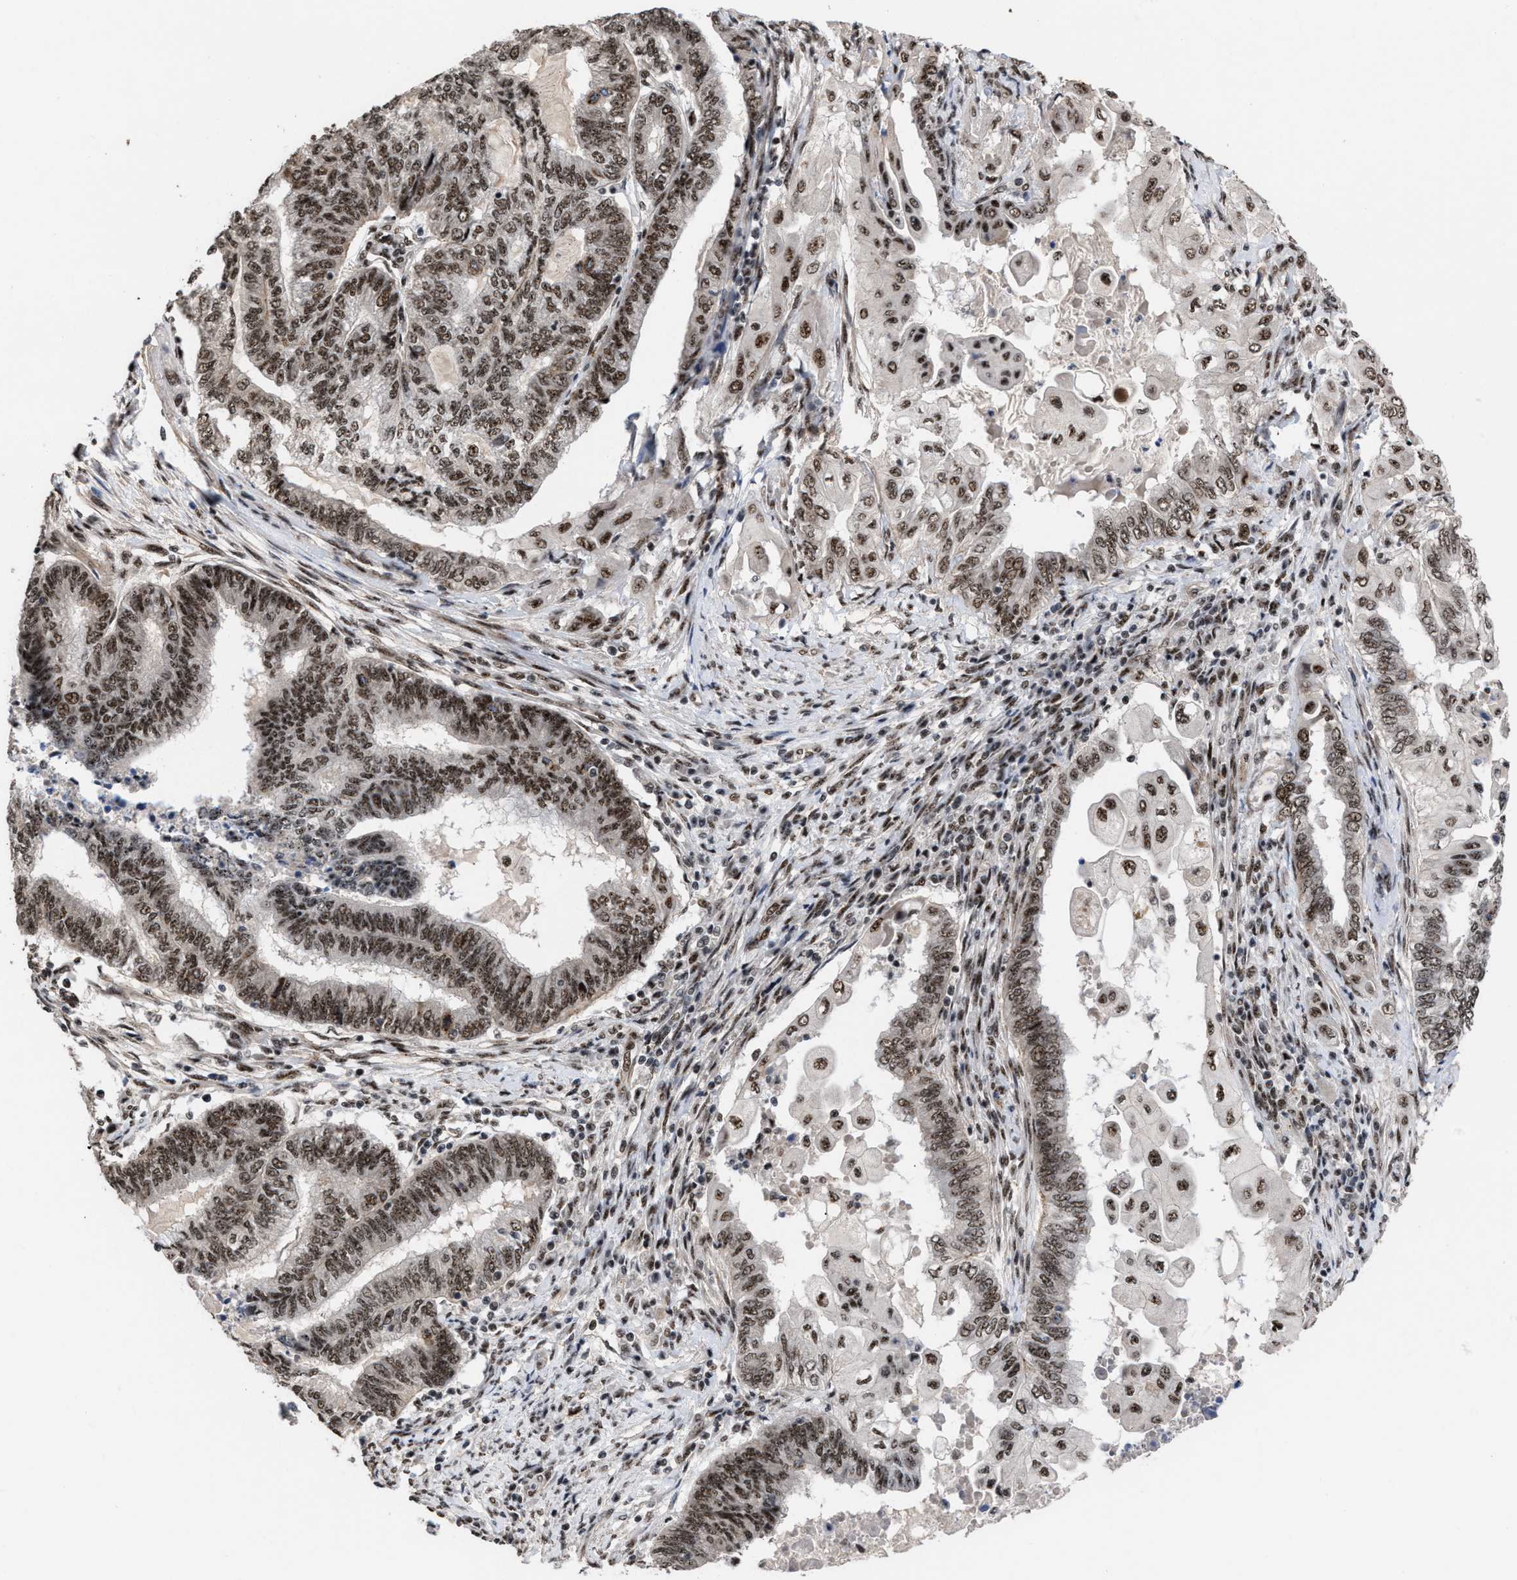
{"staining": {"intensity": "strong", "quantity": ">75%", "location": "nuclear"}, "tissue": "endometrial cancer", "cell_type": "Tumor cells", "image_type": "cancer", "snomed": [{"axis": "morphology", "description": "Adenocarcinoma, NOS"}, {"axis": "topography", "description": "Uterus"}, {"axis": "topography", "description": "Endometrium"}], "caption": "Immunohistochemistry (IHC) micrograph of human adenocarcinoma (endometrial) stained for a protein (brown), which displays high levels of strong nuclear staining in about >75% of tumor cells.", "gene": "EIF4A3", "patient": {"sex": "female", "age": 70}}